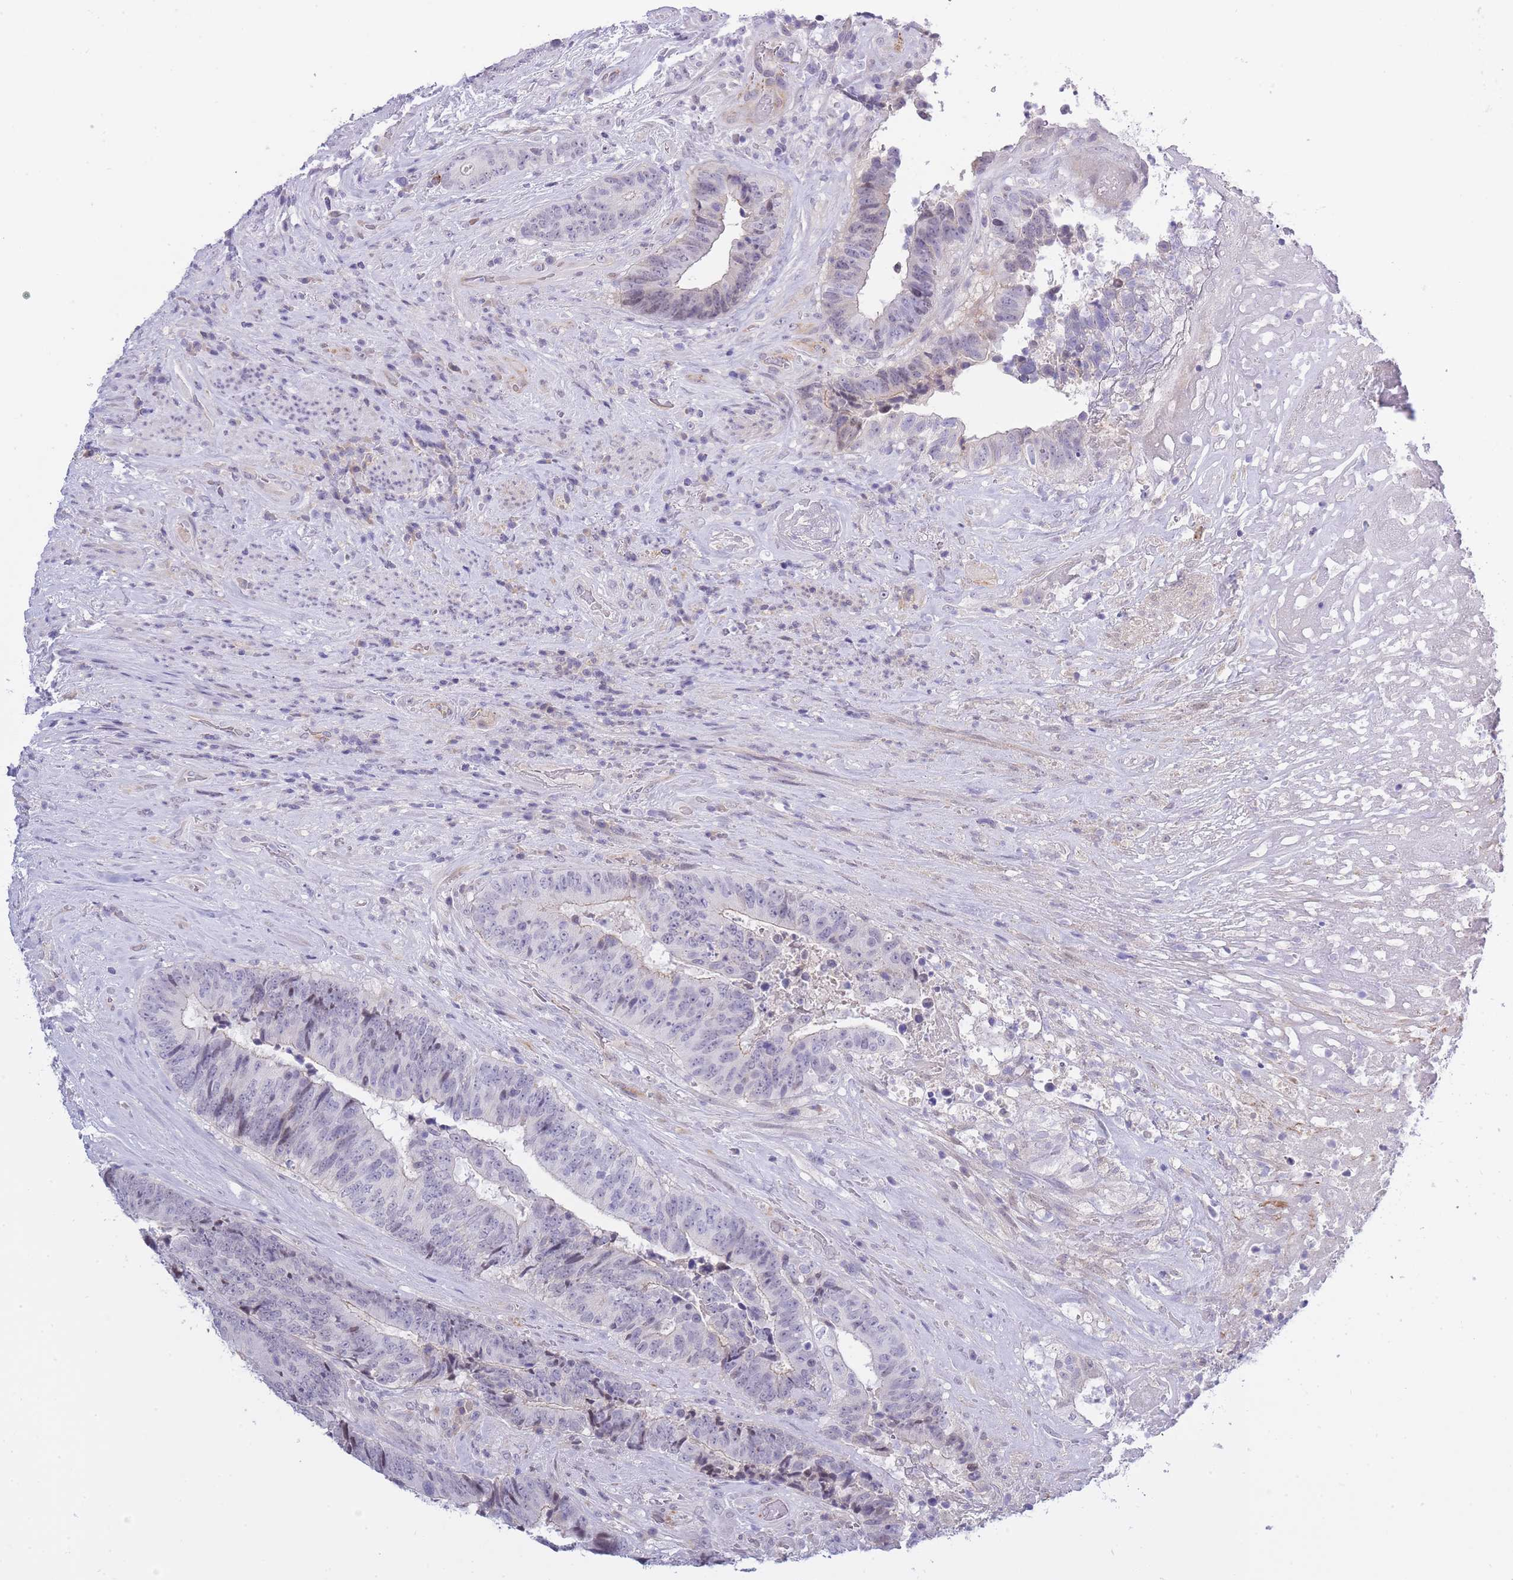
{"staining": {"intensity": "negative", "quantity": "none", "location": "none"}, "tissue": "colorectal cancer", "cell_type": "Tumor cells", "image_type": "cancer", "snomed": [{"axis": "morphology", "description": "Adenocarcinoma, NOS"}, {"axis": "topography", "description": "Rectum"}], "caption": "Image shows no protein expression in tumor cells of colorectal cancer tissue.", "gene": "PRR23B", "patient": {"sex": "male", "age": 72}}